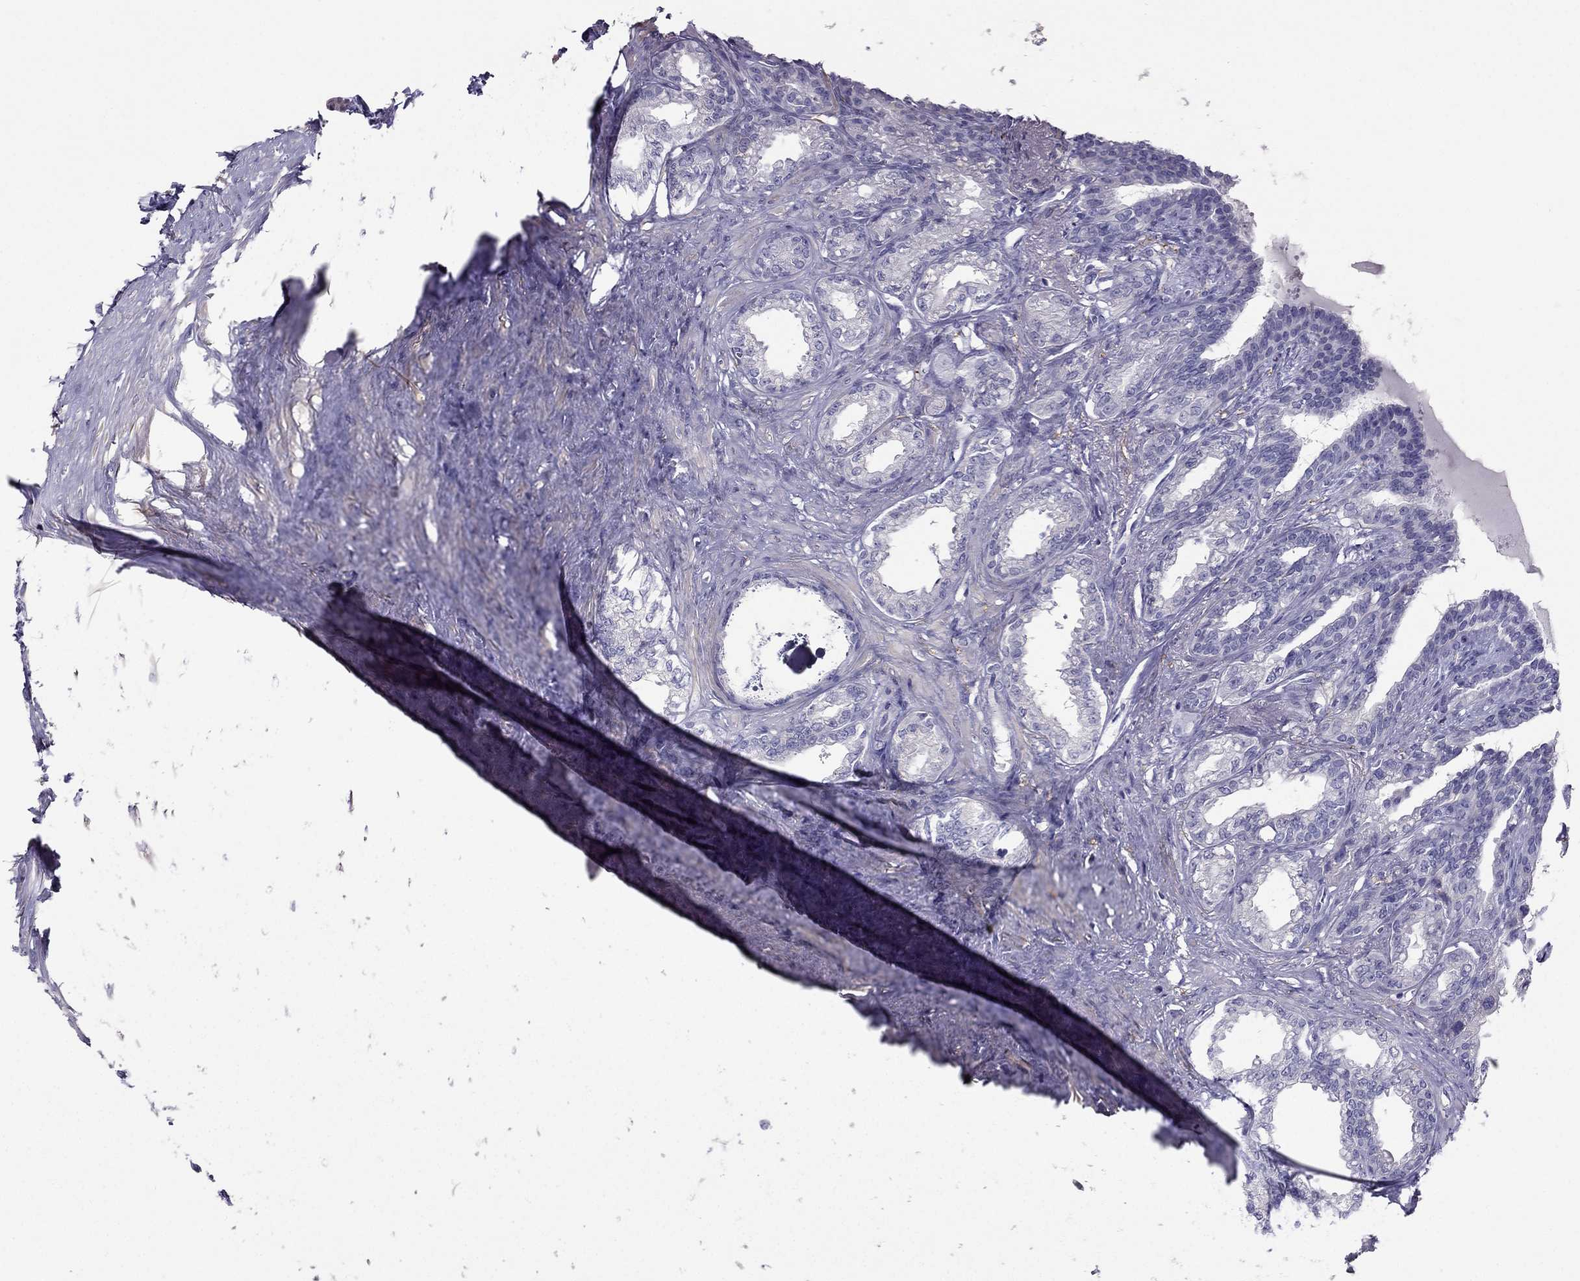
{"staining": {"intensity": "negative", "quantity": "none", "location": "none"}, "tissue": "seminal vesicle", "cell_type": "Glandular cells", "image_type": "normal", "snomed": [{"axis": "morphology", "description": "Normal tissue, NOS"}, {"axis": "morphology", "description": "Urothelial carcinoma, NOS"}, {"axis": "topography", "description": "Urinary bladder"}, {"axis": "topography", "description": "Seminal veicle"}], "caption": "IHC of unremarkable human seminal vesicle reveals no expression in glandular cells. (Stains: DAB immunohistochemistry (IHC) with hematoxylin counter stain, Microscopy: brightfield microscopy at high magnification).", "gene": "SYT5", "patient": {"sex": "male", "age": 76}}